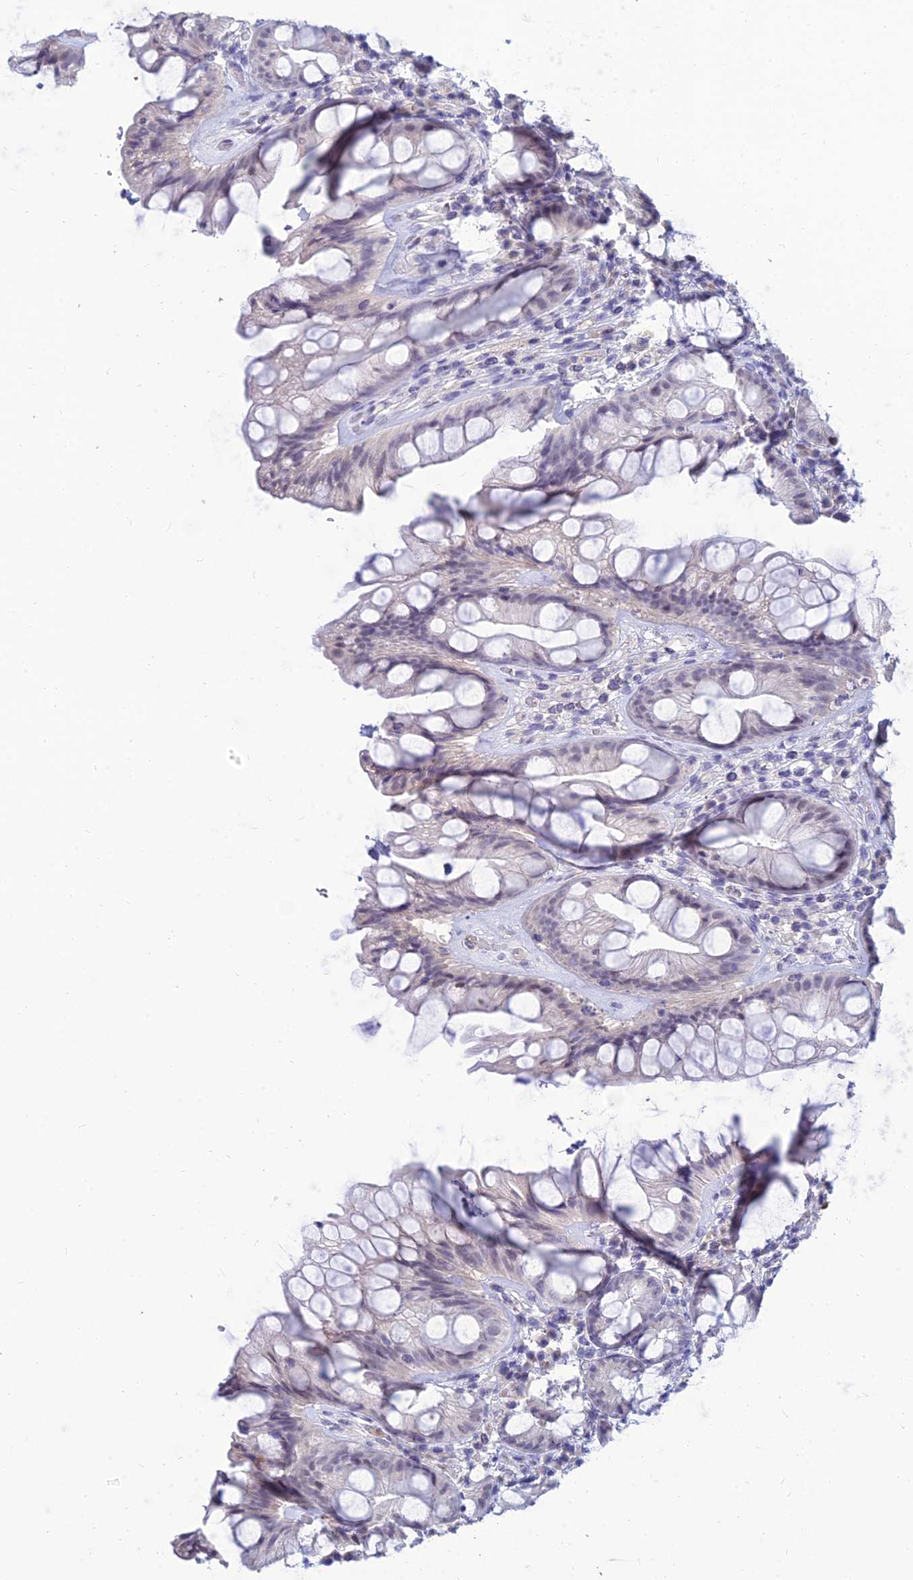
{"staining": {"intensity": "negative", "quantity": "none", "location": "none"}, "tissue": "rectum", "cell_type": "Glandular cells", "image_type": "normal", "snomed": [{"axis": "morphology", "description": "Normal tissue, NOS"}, {"axis": "topography", "description": "Rectum"}], "caption": "IHC of normal human rectum exhibits no expression in glandular cells.", "gene": "GOLGA6A", "patient": {"sex": "male", "age": 74}}